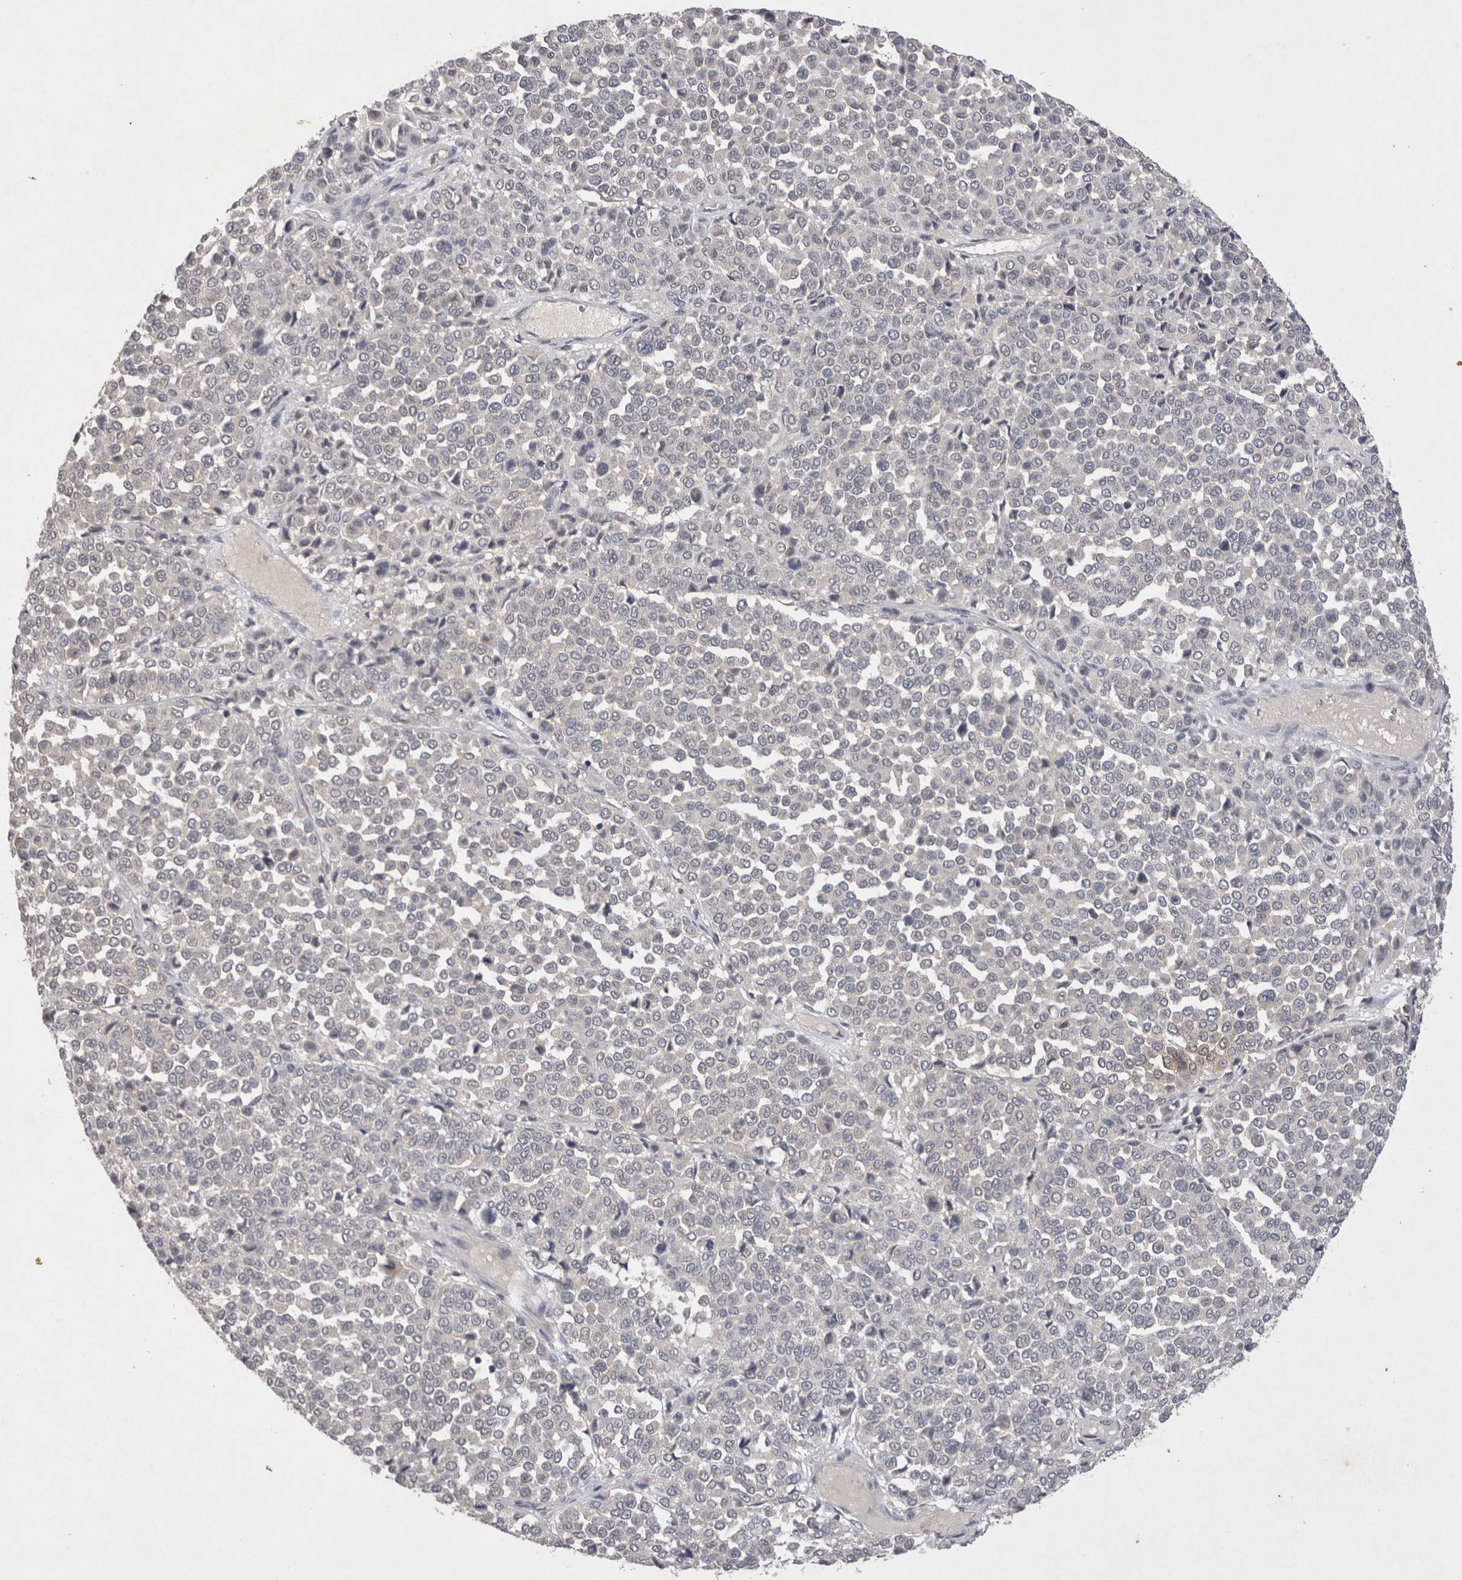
{"staining": {"intensity": "negative", "quantity": "none", "location": "none"}, "tissue": "melanoma", "cell_type": "Tumor cells", "image_type": "cancer", "snomed": [{"axis": "morphology", "description": "Malignant melanoma, Metastatic site"}, {"axis": "topography", "description": "Pancreas"}], "caption": "Photomicrograph shows no significant protein positivity in tumor cells of malignant melanoma (metastatic site).", "gene": "RASSF3", "patient": {"sex": "female", "age": 30}}